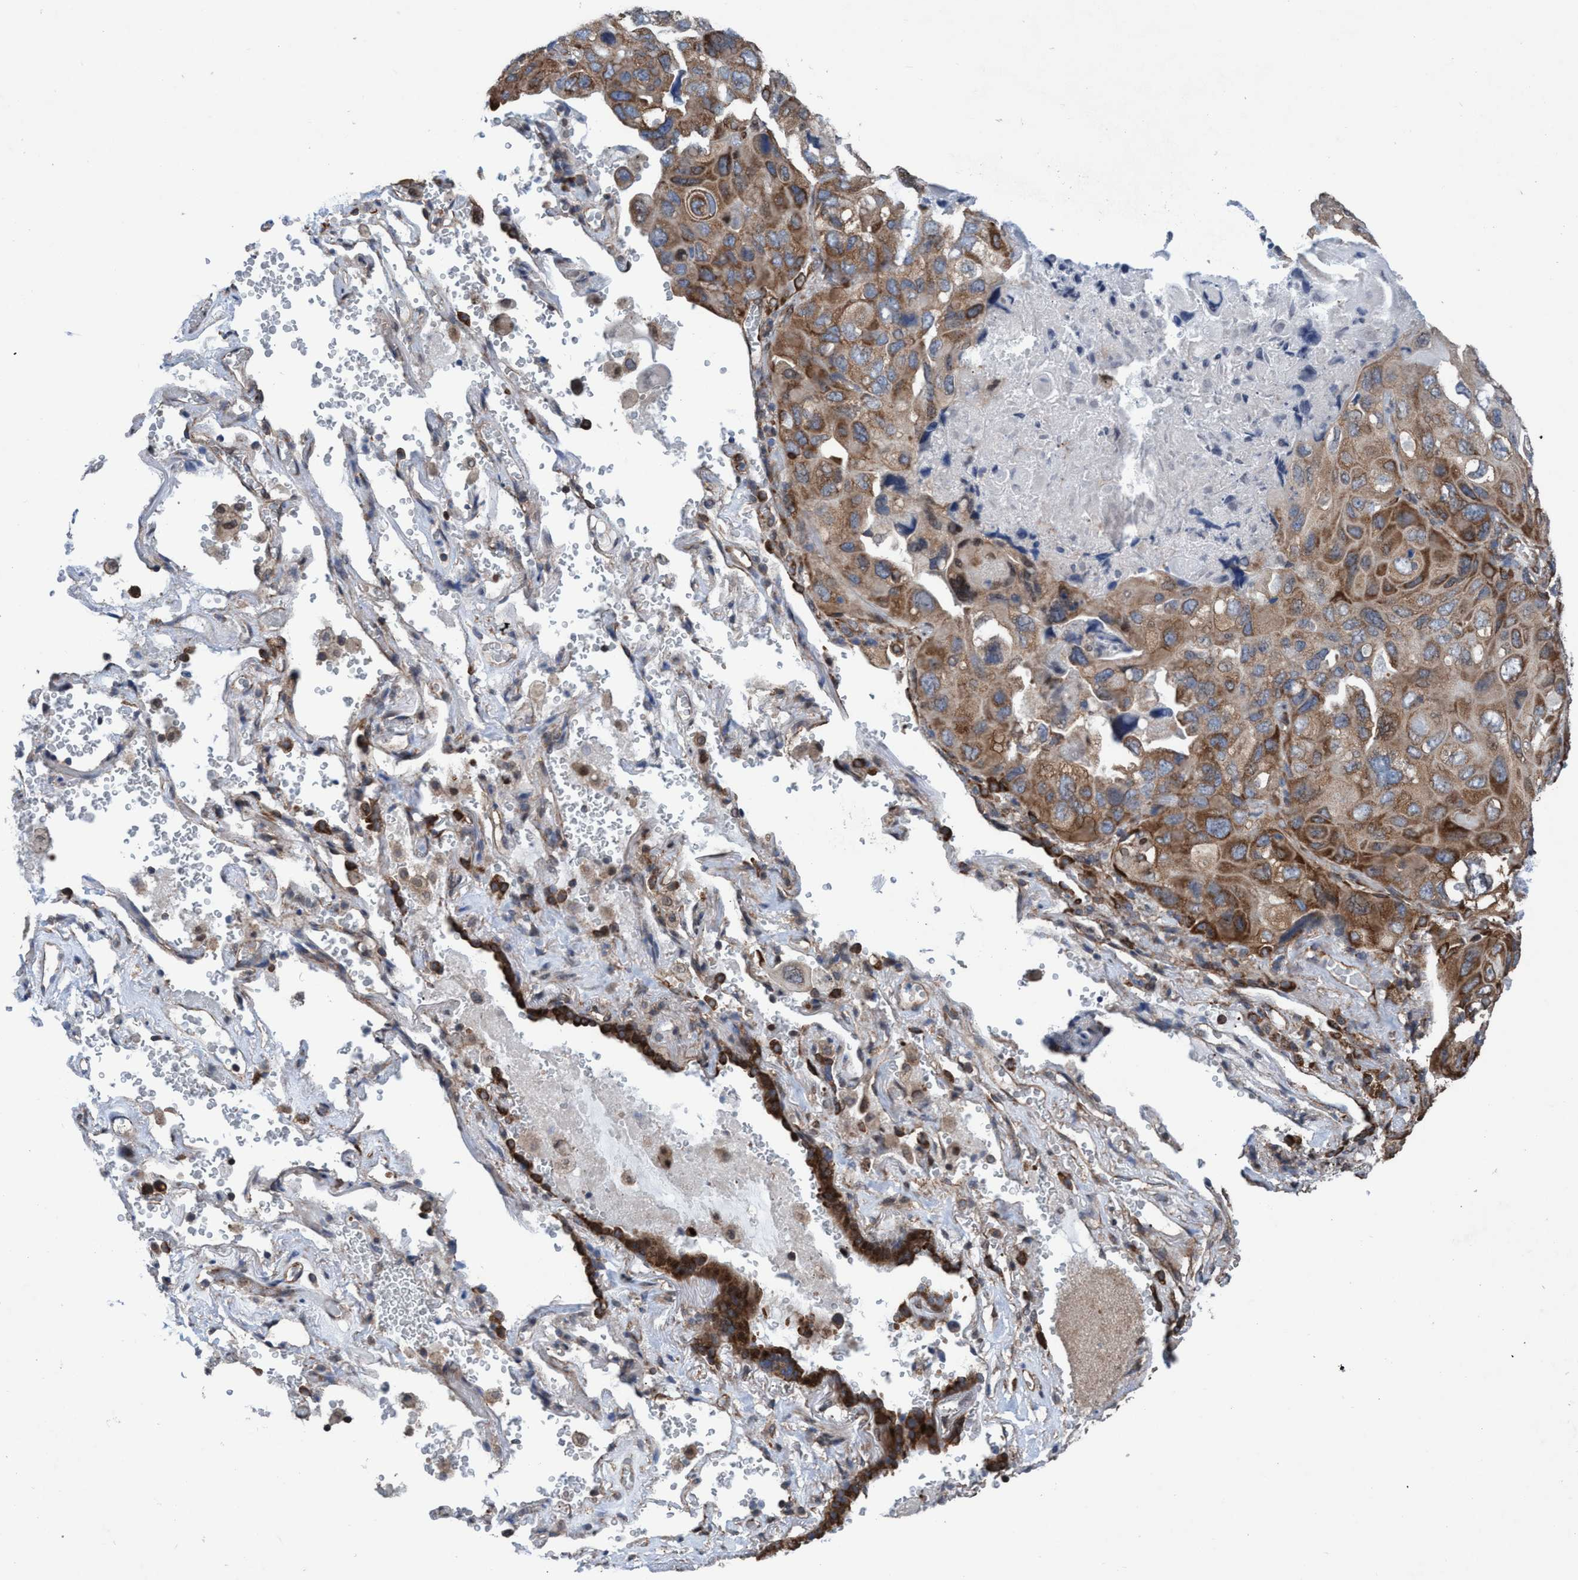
{"staining": {"intensity": "moderate", "quantity": ">75%", "location": "cytoplasmic/membranous"}, "tissue": "lung cancer", "cell_type": "Tumor cells", "image_type": "cancer", "snomed": [{"axis": "morphology", "description": "Squamous cell carcinoma, NOS"}, {"axis": "topography", "description": "Lung"}], "caption": "A brown stain labels moderate cytoplasmic/membranous staining of a protein in human lung squamous cell carcinoma tumor cells.", "gene": "METAP2", "patient": {"sex": "female", "age": 73}}